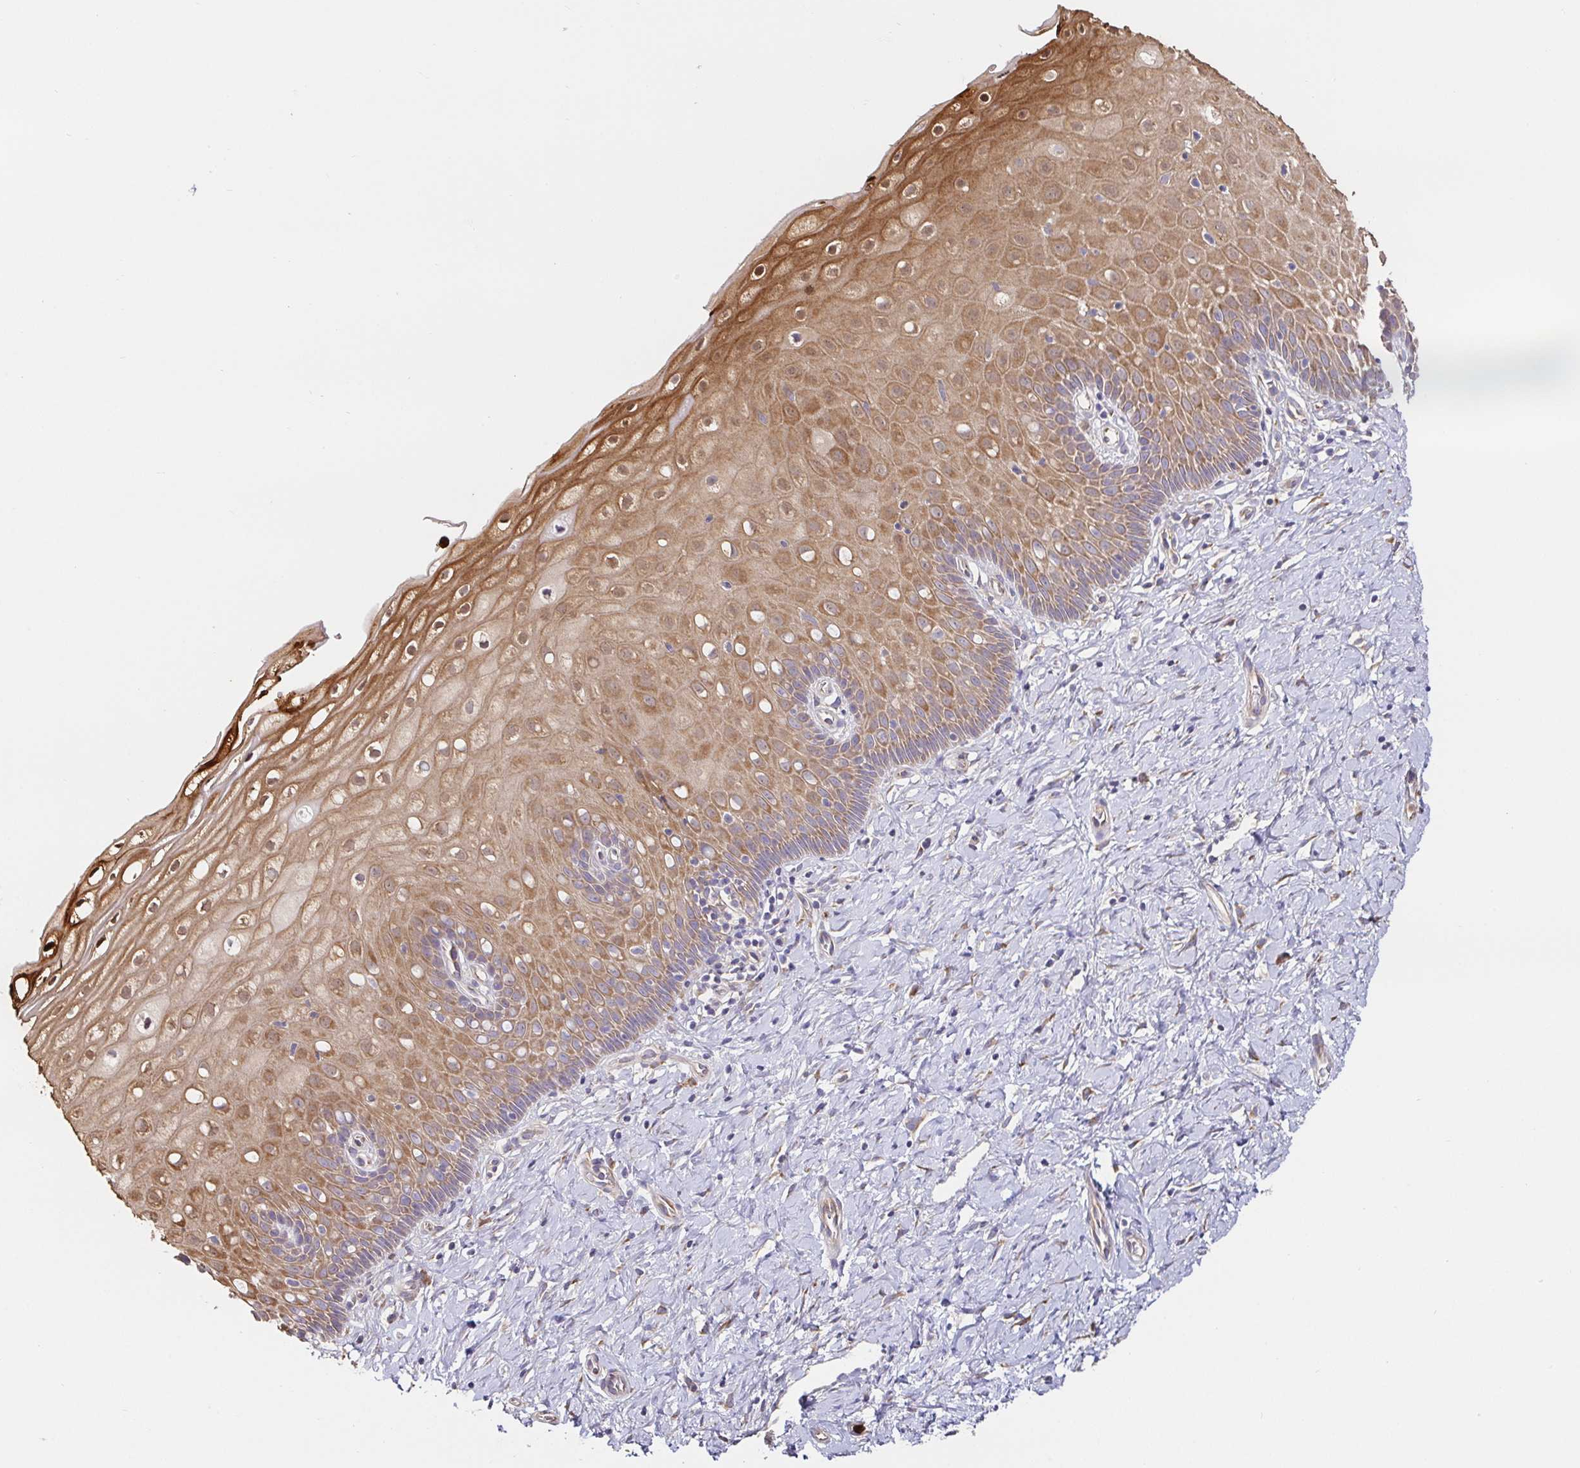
{"staining": {"intensity": "negative", "quantity": "none", "location": "none"}, "tissue": "cervix", "cell_type": "Glandular cells", "image_type": "normal", "snomed": [{"axis": "morphology", "description": "Normal tissue, NOS"}, {"axis": "topography", "description": "Cervix"}], "caption": "Immunohistochemistry image of unremarkable human cervix stained for a protein (brown), which reveals no positivity in glandular cells.", "gene": "PDPK1", "patient": {"sex": "female", "age": 37}}